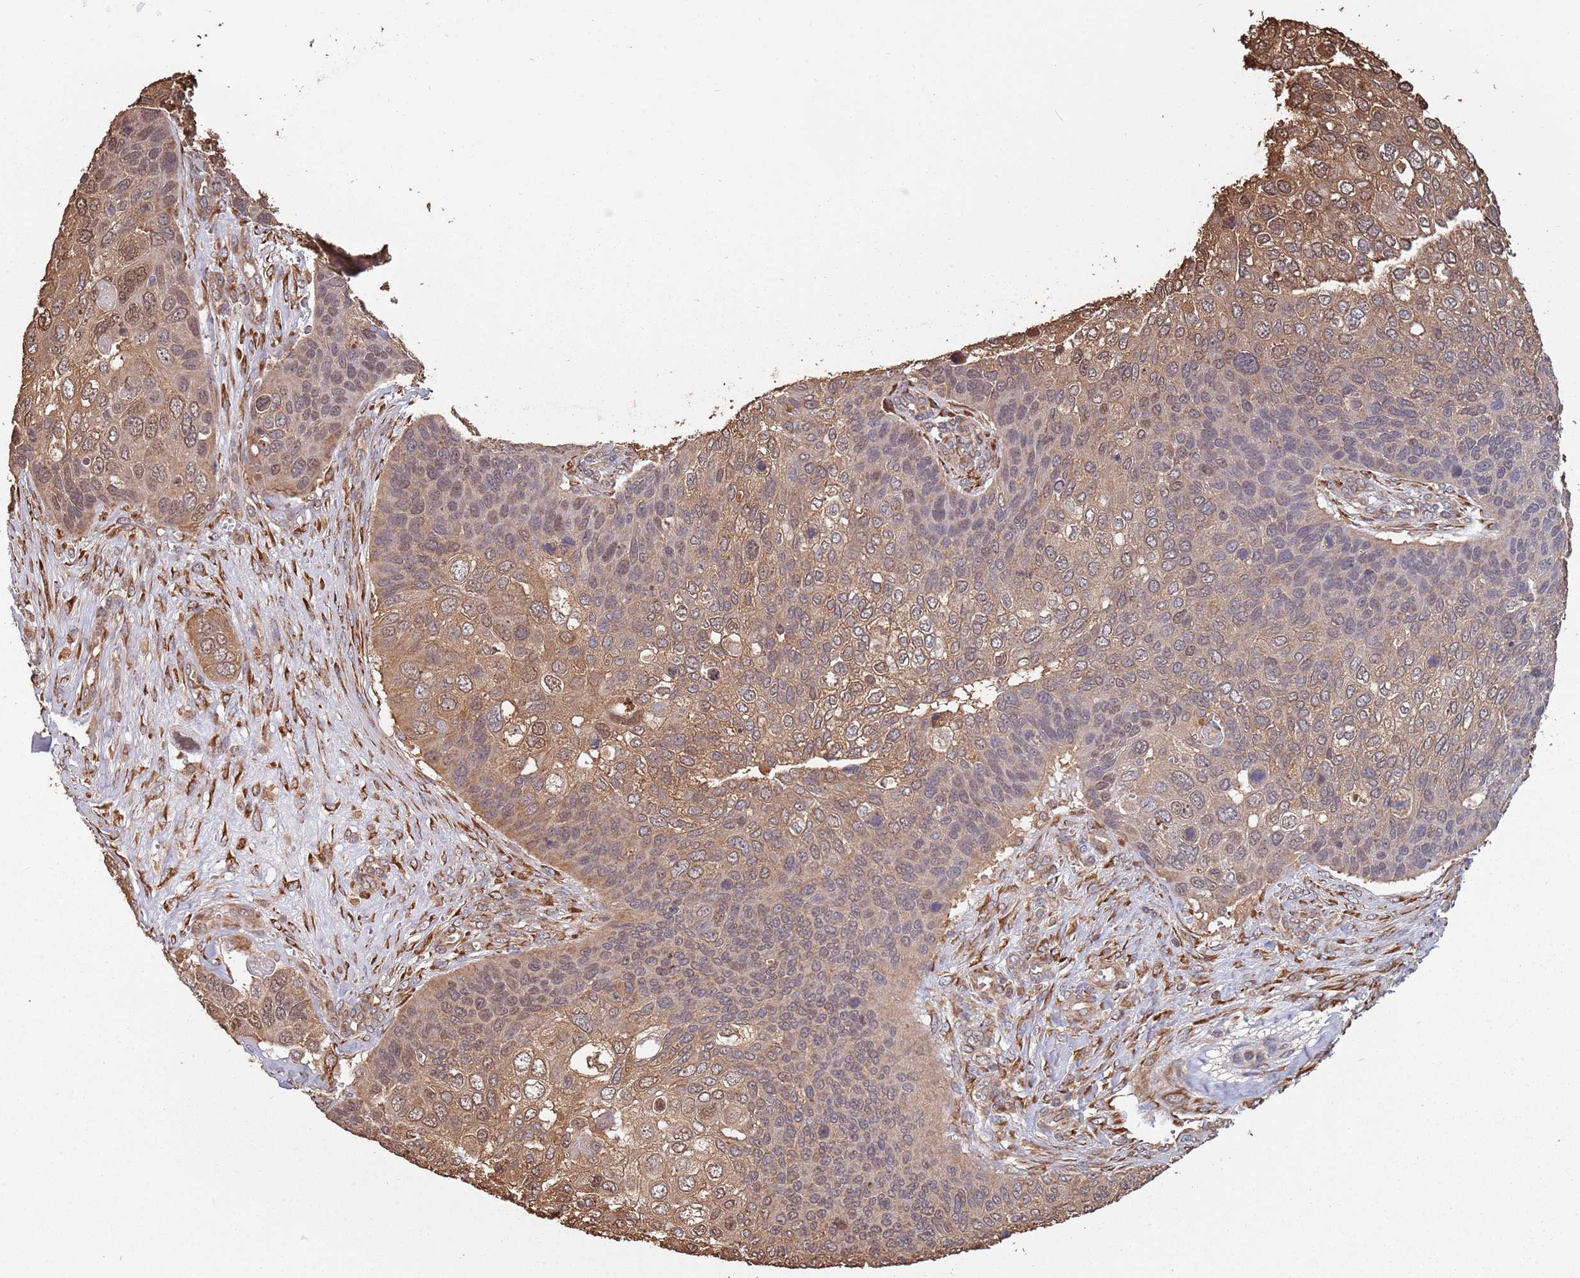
{"staining": {"intensity": "moderate", "quantity": ">75%", "location": "cytoplasmic/membranous,nuclear"}, "tissue": "skin cancer", "cell_type": "Tumor cells", "image_type": "cancer", "snomed": [{"axis": "morphology", "description": "Basal cell carcinoma"}, {"axis": "topography", "description": "Skin"}], "caption": "A high-resolution image shows immunohistochemistry staining of skin cancer, which demonstrates moderate cytoplasmic/membranous and nuclear positivity in about >75% of tumor cells.", "gene": "COG4", "patient": {"sex": "female", "age": 74}}